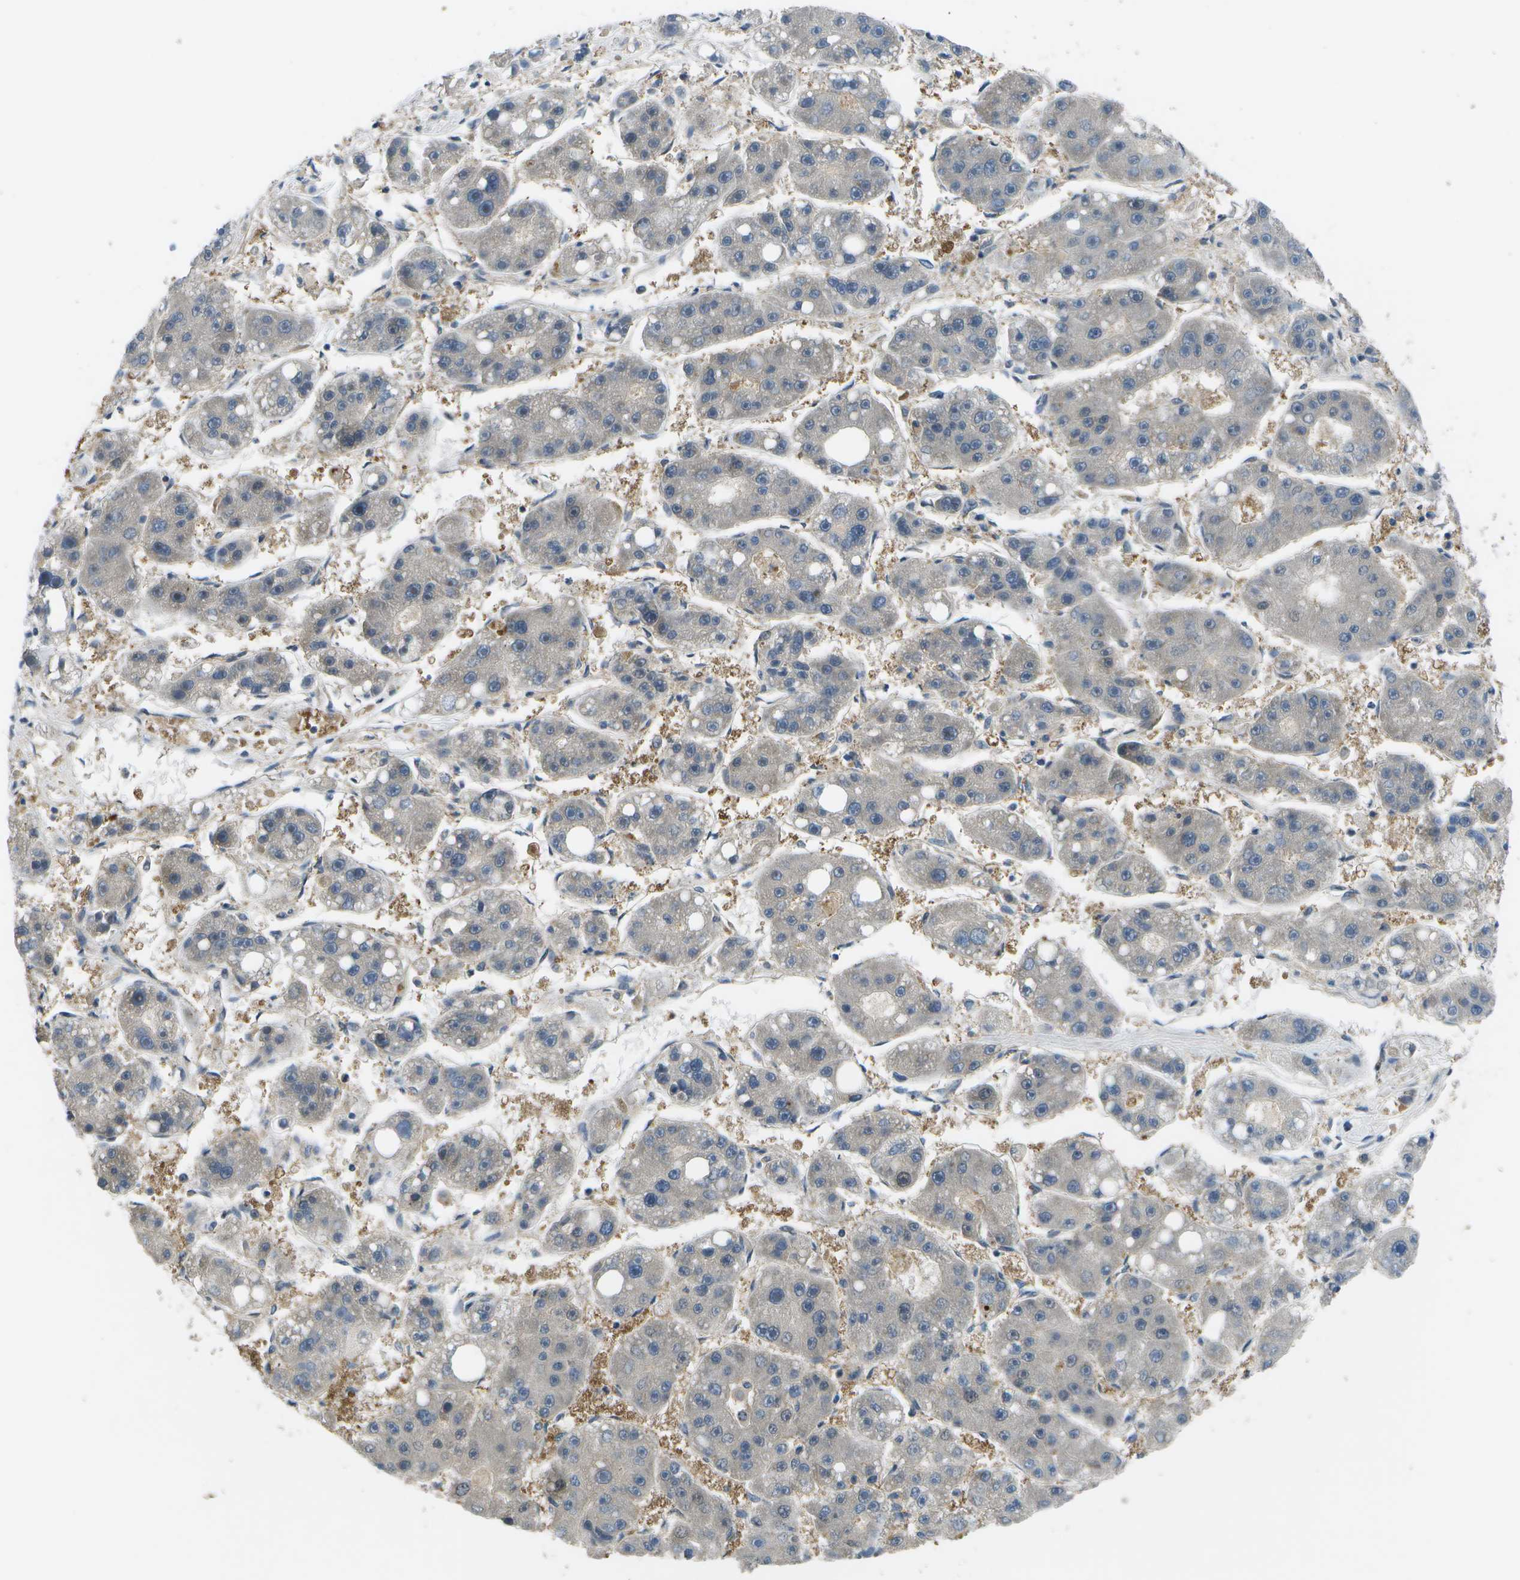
{"staining": {"intensity": "negative", "quantity": "none", "location": "none"}, "tissue": "liver cancer", "cell_type": "Tumor cells", "image_type": "cancer", "snomed": [{"axis": "morphology", "description": "Carcinoma, Hepatocellular, NOS"}, {"axis": "topography", "description": "Liver"}], "caption": "Liver cancer stained for a protein using immunohistochemistry displays no positivity tumor cells.", "gene": "ENPP5", "patient": {"sex": "female", "age": 61}}